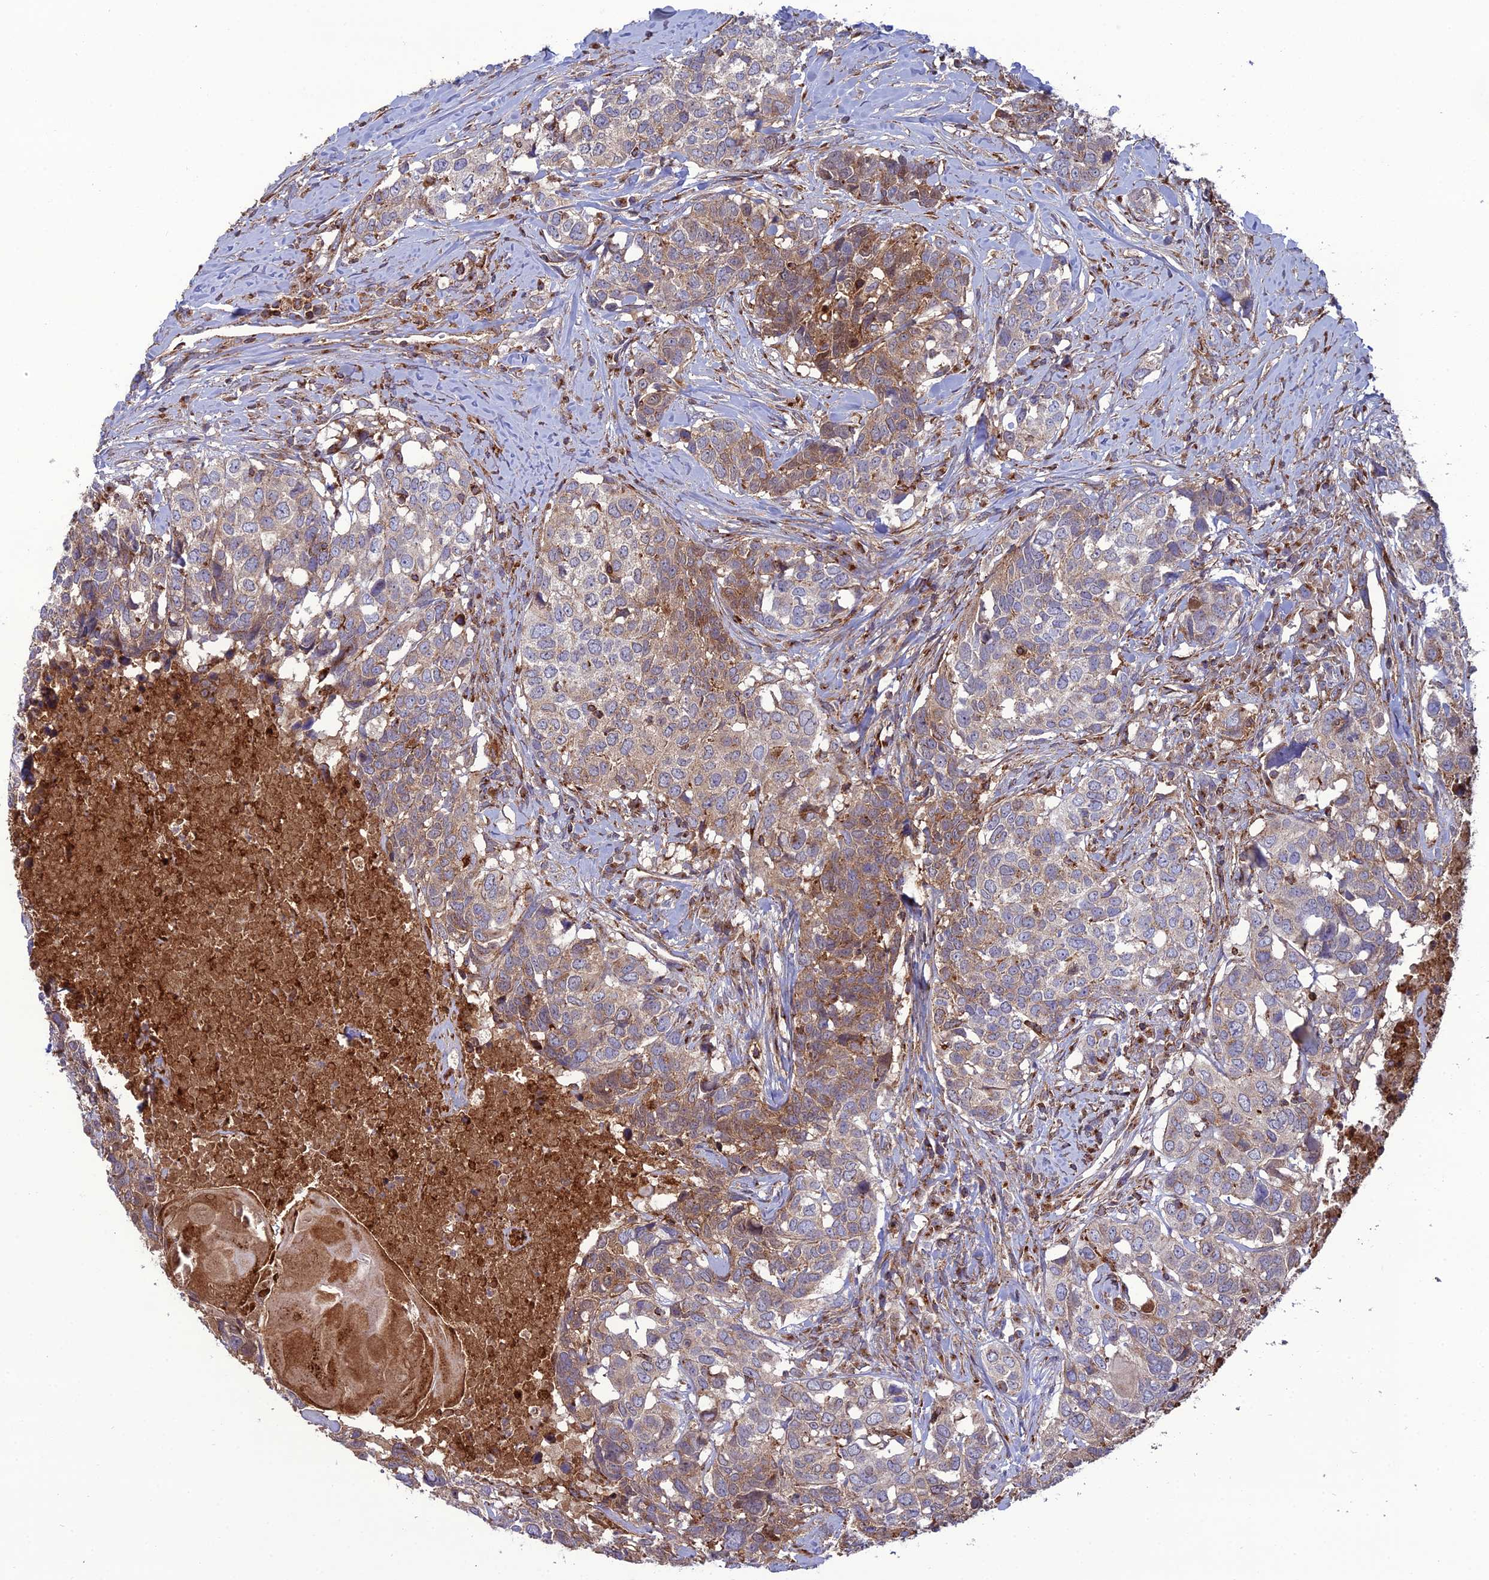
{"staining": {"intensity": "weak", "quantity": "25%-75%", "location": "cytoplasmic/membranous"}, "tissue": "head and neck cancer", "cell_type": "Tumor cells", "image_type": "cancer", "snomed": [{"axis": "morphology", "description": "Squamous cell carcinoma, NOS"}, {"axis": "topography", "description": "Head-Neck"}], "caption": "This photomicrograph reveals immunohistochemistry (IHC) staining of head and neck cancer (squamous cell carcinoma), with low weak cytoplasmic/membranous staining in approximately 25%-75% of tumor cells.", "gene": "LNPEP", "patient": {"sex": "male", "age": 66}}